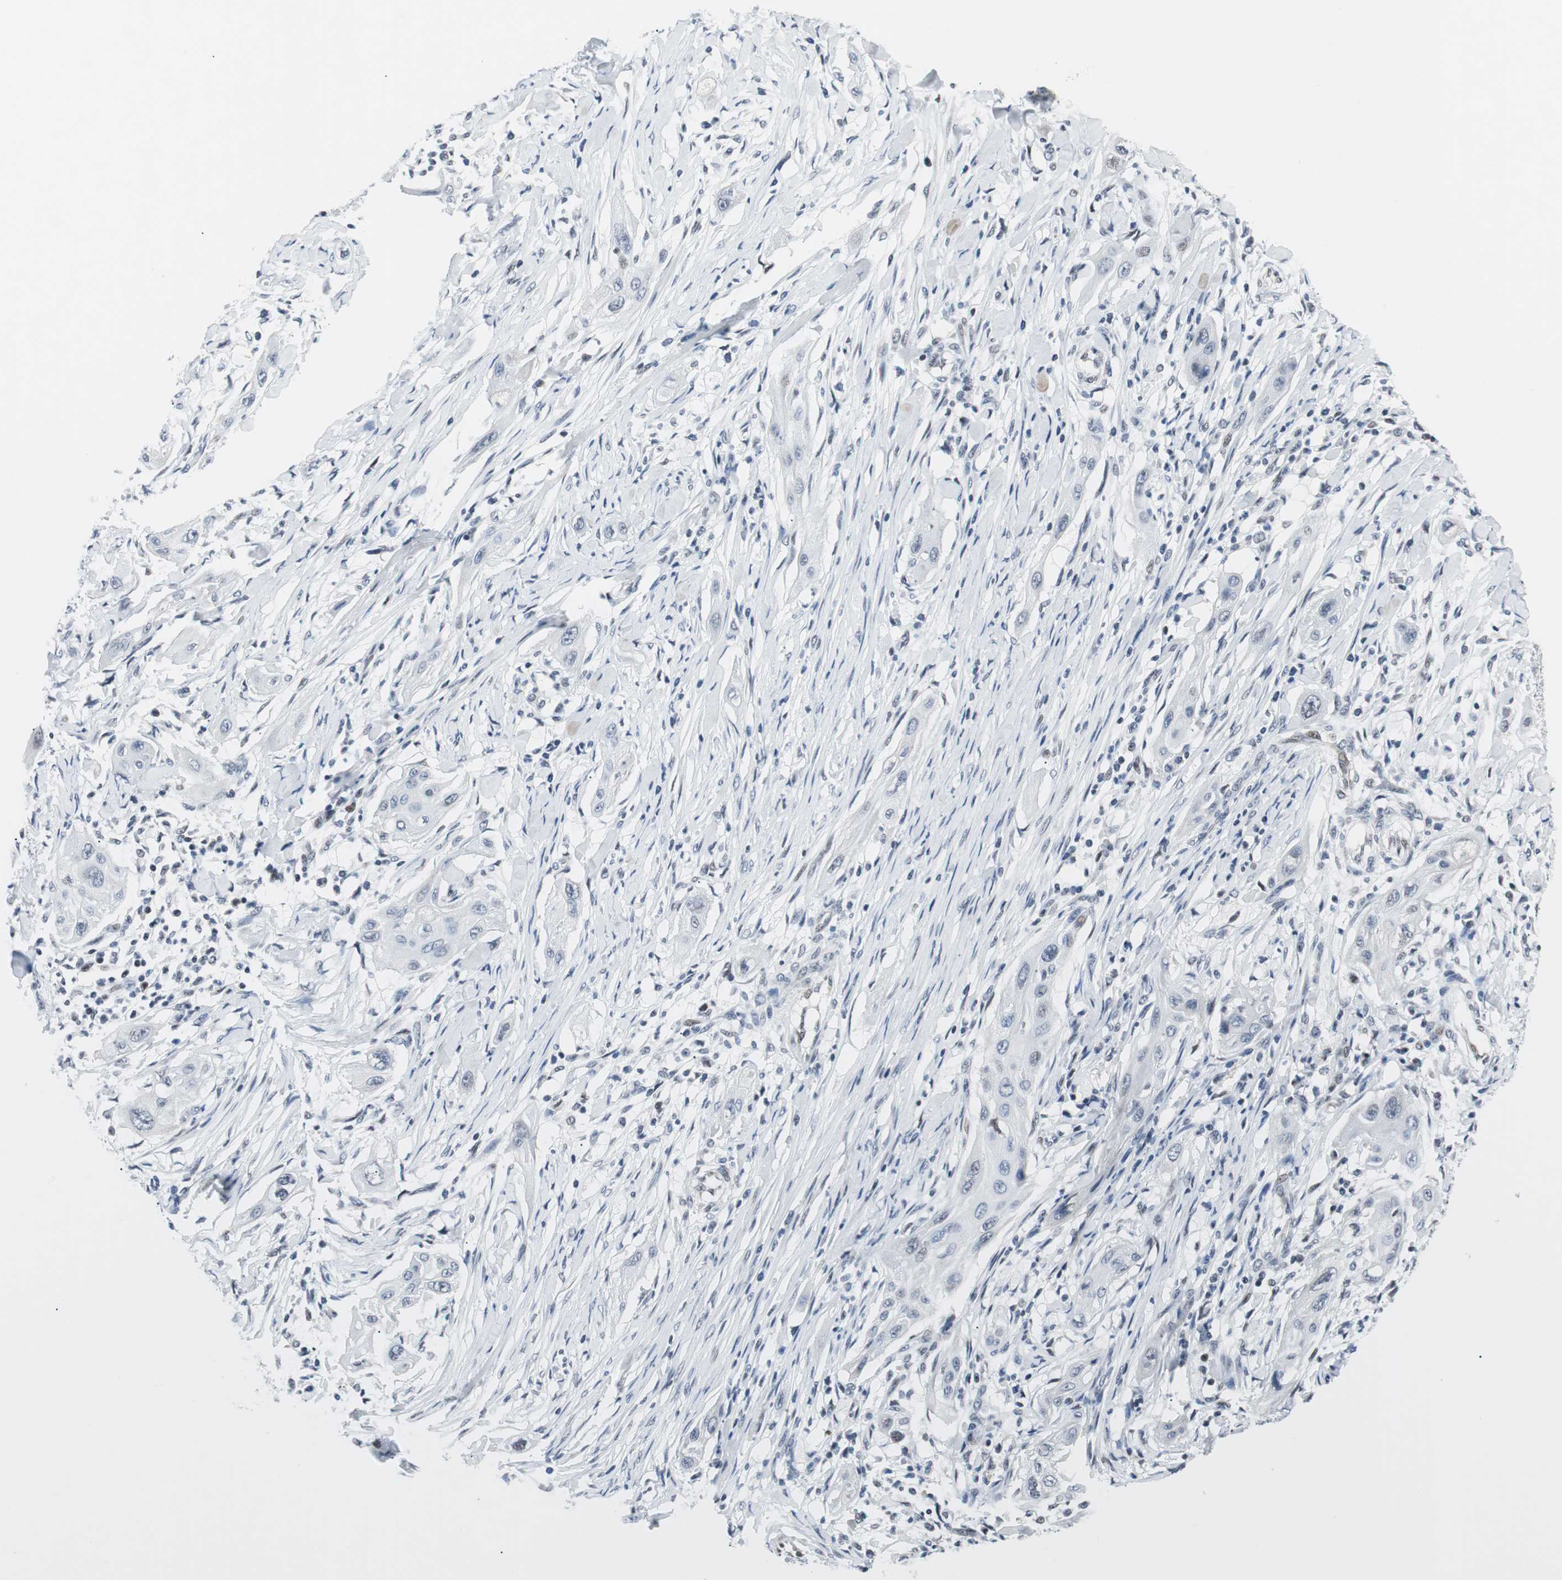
{"staining": {"intensity": "negative", "quantity": "none", "location": "none"}, "tissue": "lung cancer", "cell_type": "Tumor cells", "image_type": "cancer", "snomed": [{"axis": "morphology", "description": "Squamous cell carcinoma, NOS"}, {"axis": "topography", "description": "Lung"}], "caption": "High magnification brightfield microscopy of lung cancer stained with DAB (brown) and counterstained with hematoxylin (blue): tumor cells show no significant positivity. (Stains: DAB (3,3'-diaminobenzidine) IHC with hematoxylin counter stain, Microscopy: brightfield microscopy at high magnification).", "gene": "MTA1", "patient": {"sex": "female", "age": 47}}